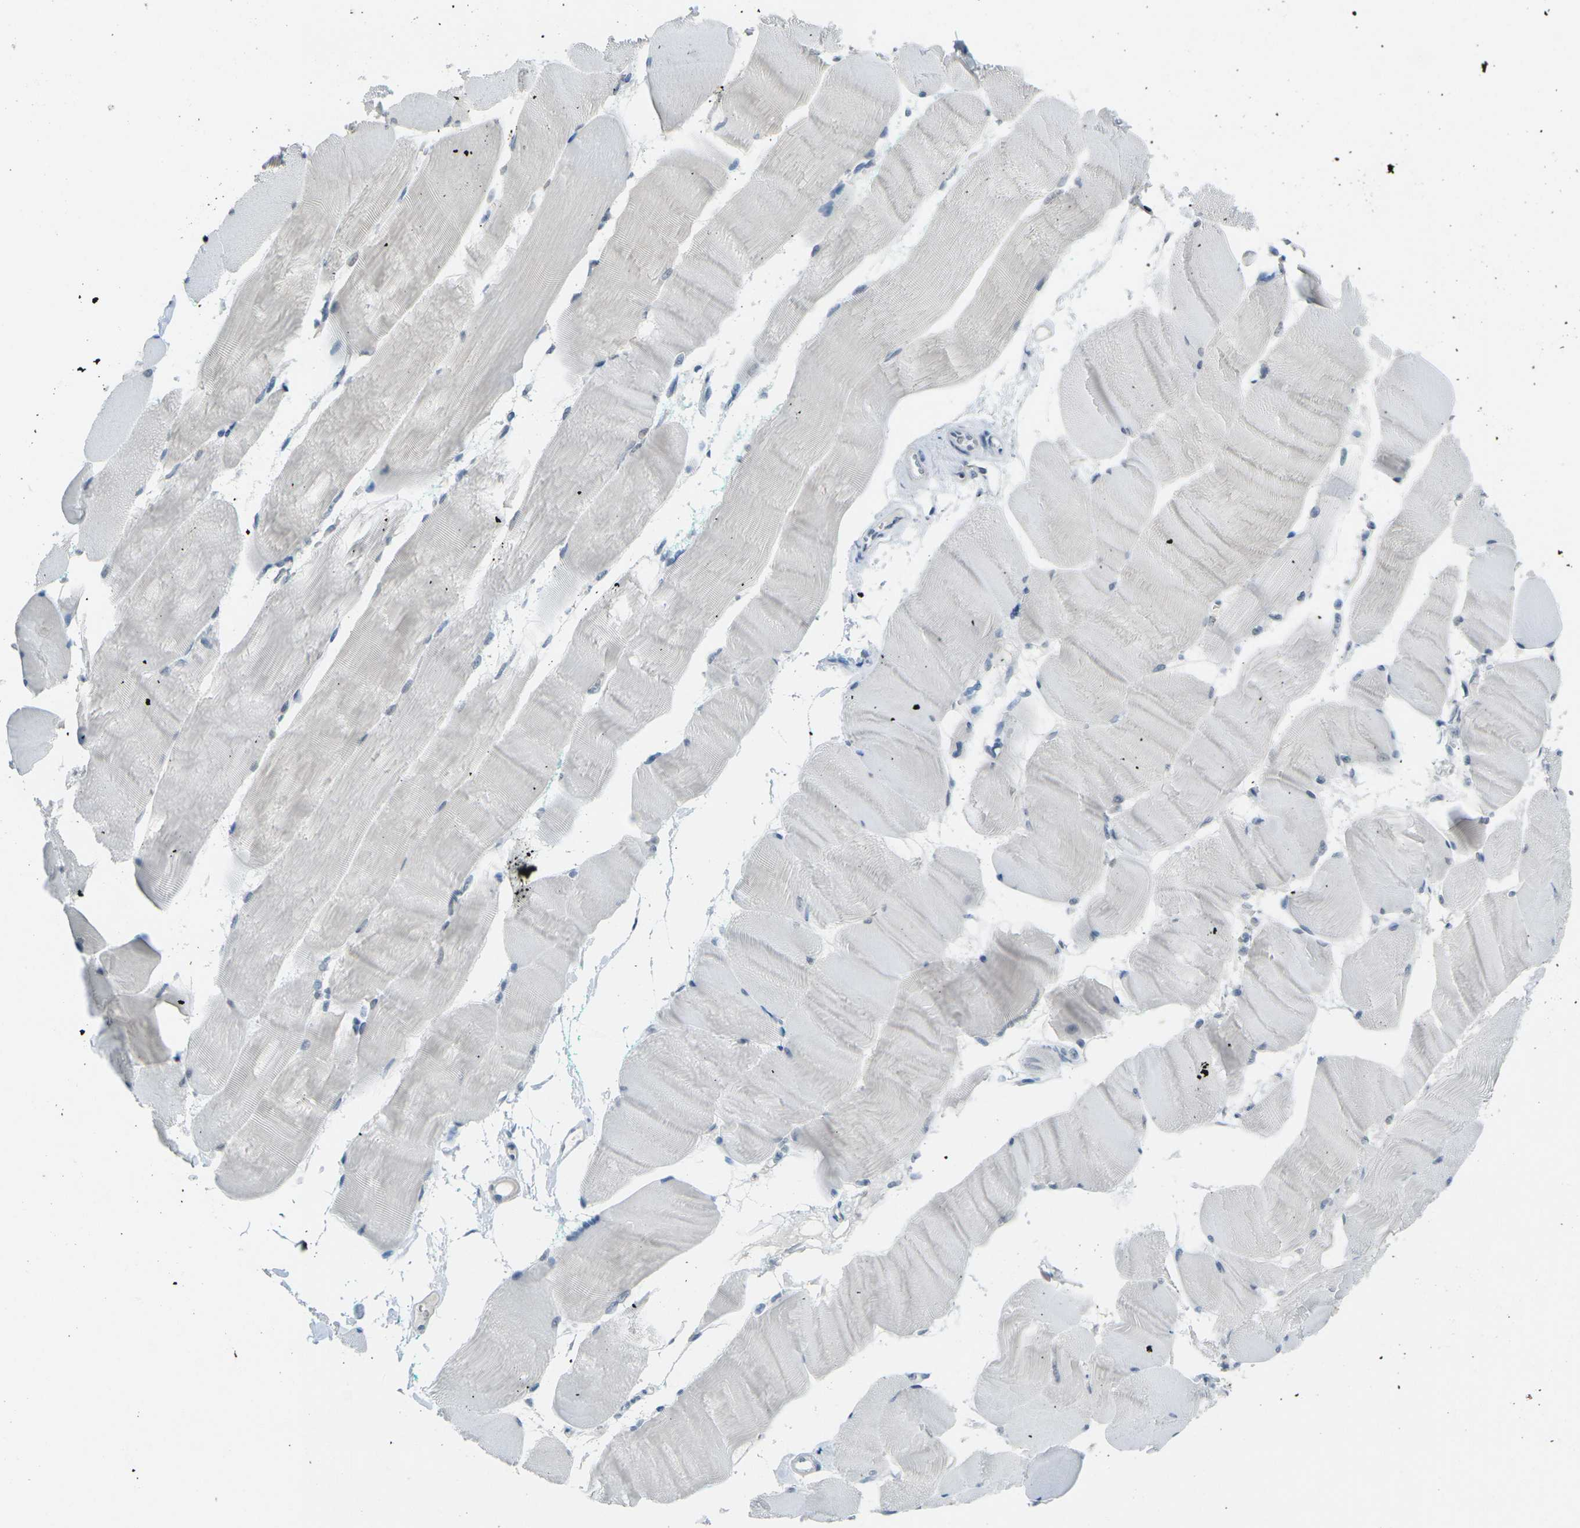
{"staining": {"intensity": "negative", "quantity": "none", "location": "none"}, "tissue": "skeletal muscle", "cell_type": "Myocytes", "image_type": "normal", "snomed": [{"axis": "morphology", "description": "Normal tissue, NOS"}, {"axis": "morphology", "description": "Squamous cell carcinoma, NOS"}, {"axis": "topography", "description": "Skeletal muscle"}], "caption": "This is a histopathology image of immunohistochemistry (IHC) staining of benign skeletal muscle, which shows no positivity in myocytes.", "gene": "SPTBN2", "patient": {"sex": "male", "age": 51}}